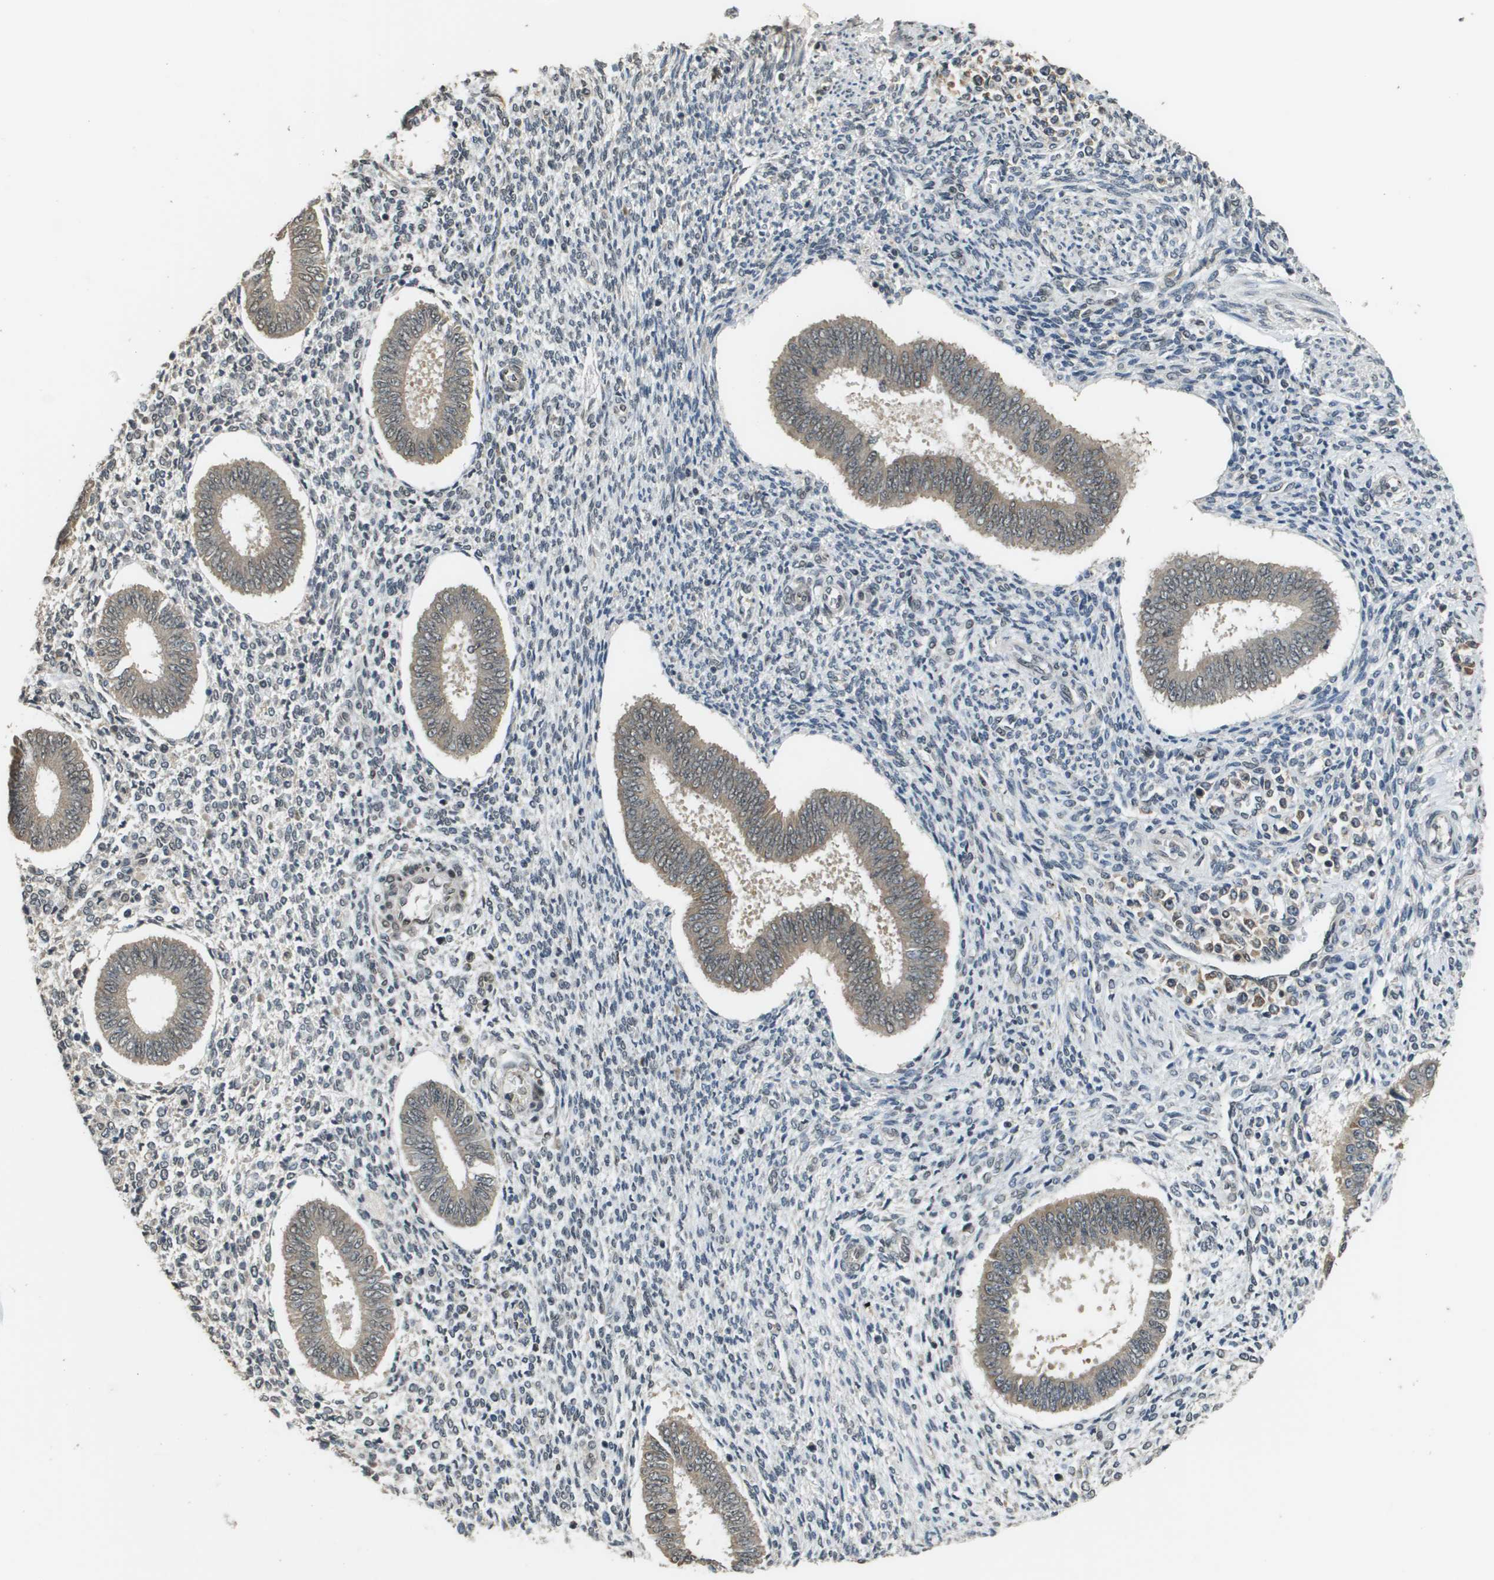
{"staining": {"intensity": "moderate", "quantity": "<25%", "location": "nuclear"}, "tissue": "endometrium", "cell_type": "Cells in endometrial stroma", "image_type": "normal", "snomed": [{"axis": "morphology", "description": "Normal tissue, NOS"}, {"axis": "topography", "description": "Endometrium"}], "caption": "The photomicrograph reveals immunohistochemical staining of unremarkable endometrium. There is moderate nuclear positivity is seen in approximately <25% of cells in endometrial stroma.", "gene": "FANCC", "patient": {"sex": "female", "age": 35}}